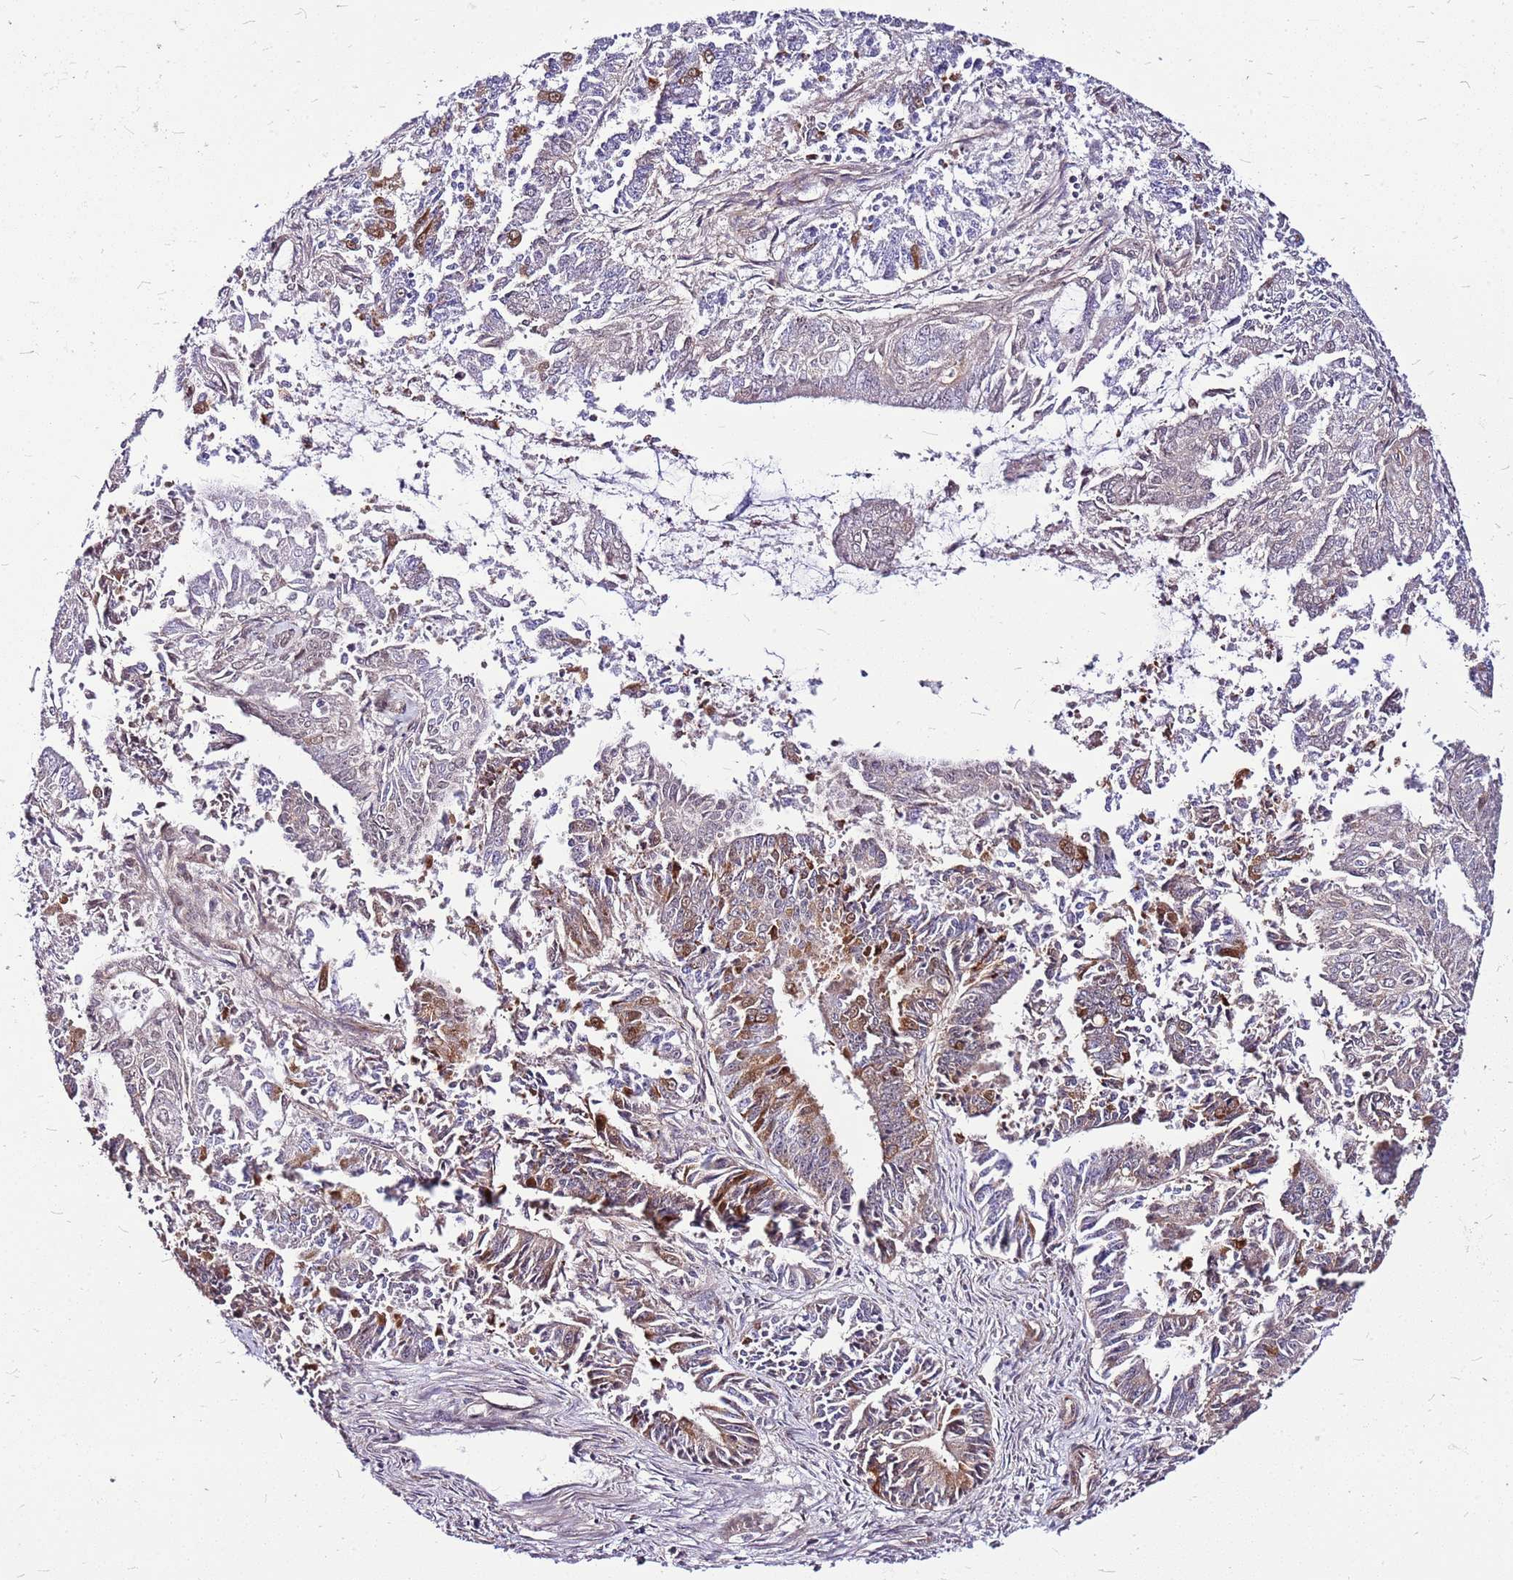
{"staining": {"intensity": "moderate", "quantity": "25%-75%", "location": "cytoplasmic/membranous"}, "tissue": "endometrial cancer", "cell_type": "Tumor cells", "image_type": "cancer", "snomed": [{"axis": "morphology", "description": "Adenocarcinoma, NOS"}, {"axis": "topography", "description": "Endometrium"}], "caption": "Tumor cells demonstrate medium levels of moderate cytoplasmic/membranous expression in about 25%-75% of cells in human endometrial cancer. (DAB IHC, brown staining for protein, blue staining for nuclei).", "gene": "OR51T1", "patient": {"sex": "female", "age": 73}}